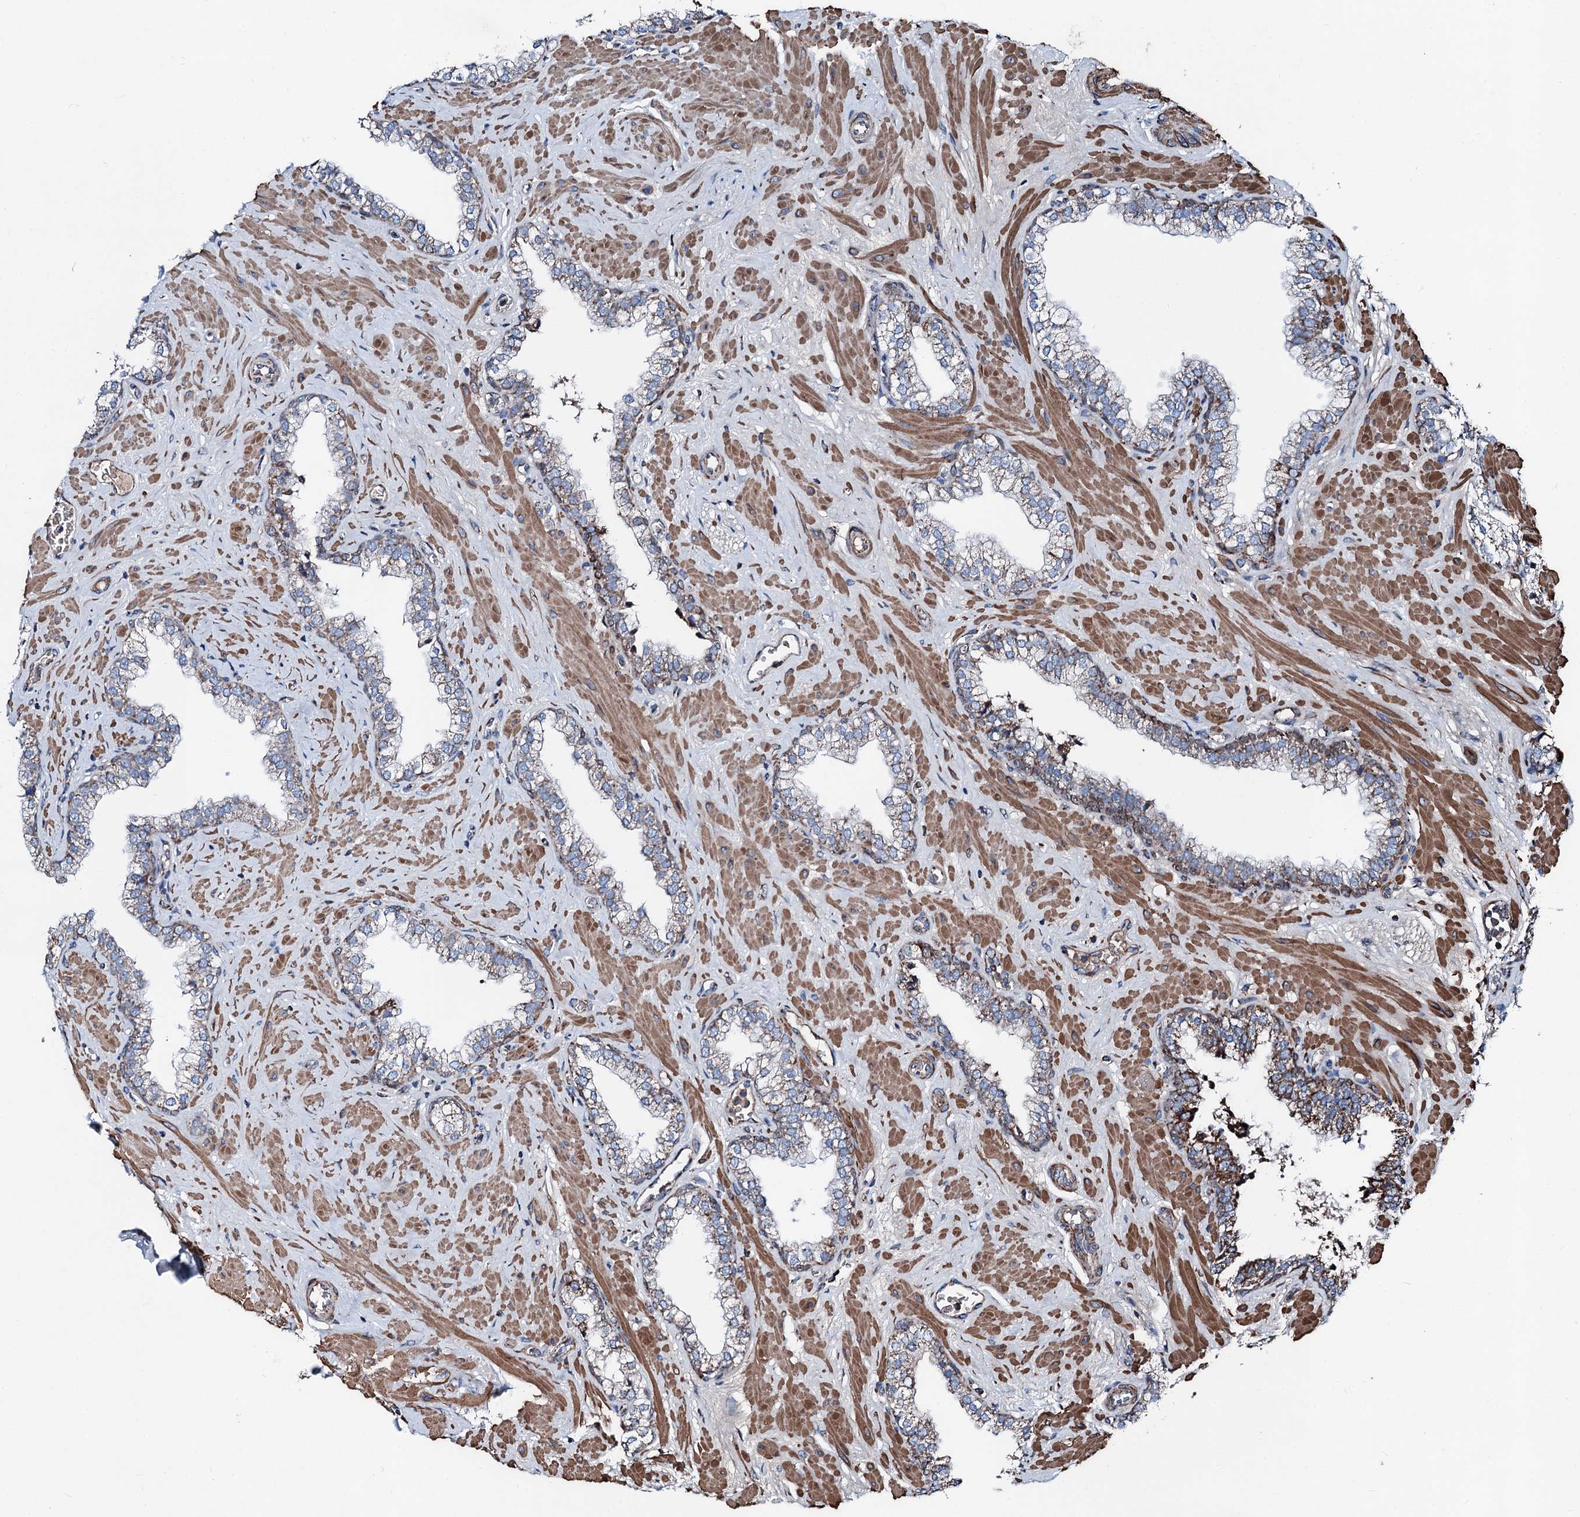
{"staining": {"intensity": "moderate", "quantity": "<25%", "location": "cytoplasmic/membranous"}, "tissue": "prostate", "cell_type": "Glandular cells", "image_type": "normal", "snomed": [{"axis": "morphology", "description": "Normal tissue, NOS"}, {"axis": "morphology", "description": "Urothelial carcinoma, Low grade"}, {"axis": "topography", "description": "Urinary bladder"}, {"axis": "topography", "description": "Prostate"}], "caption": "The micrograph exhibits immunohistochemical staining of benign prostate. There is moderate cytoplasmic/membranous positivity is appreciated in about <25% of glandular cells.", "gene": "DDIAS", "patient": {"sex": "male", "age": 60}}